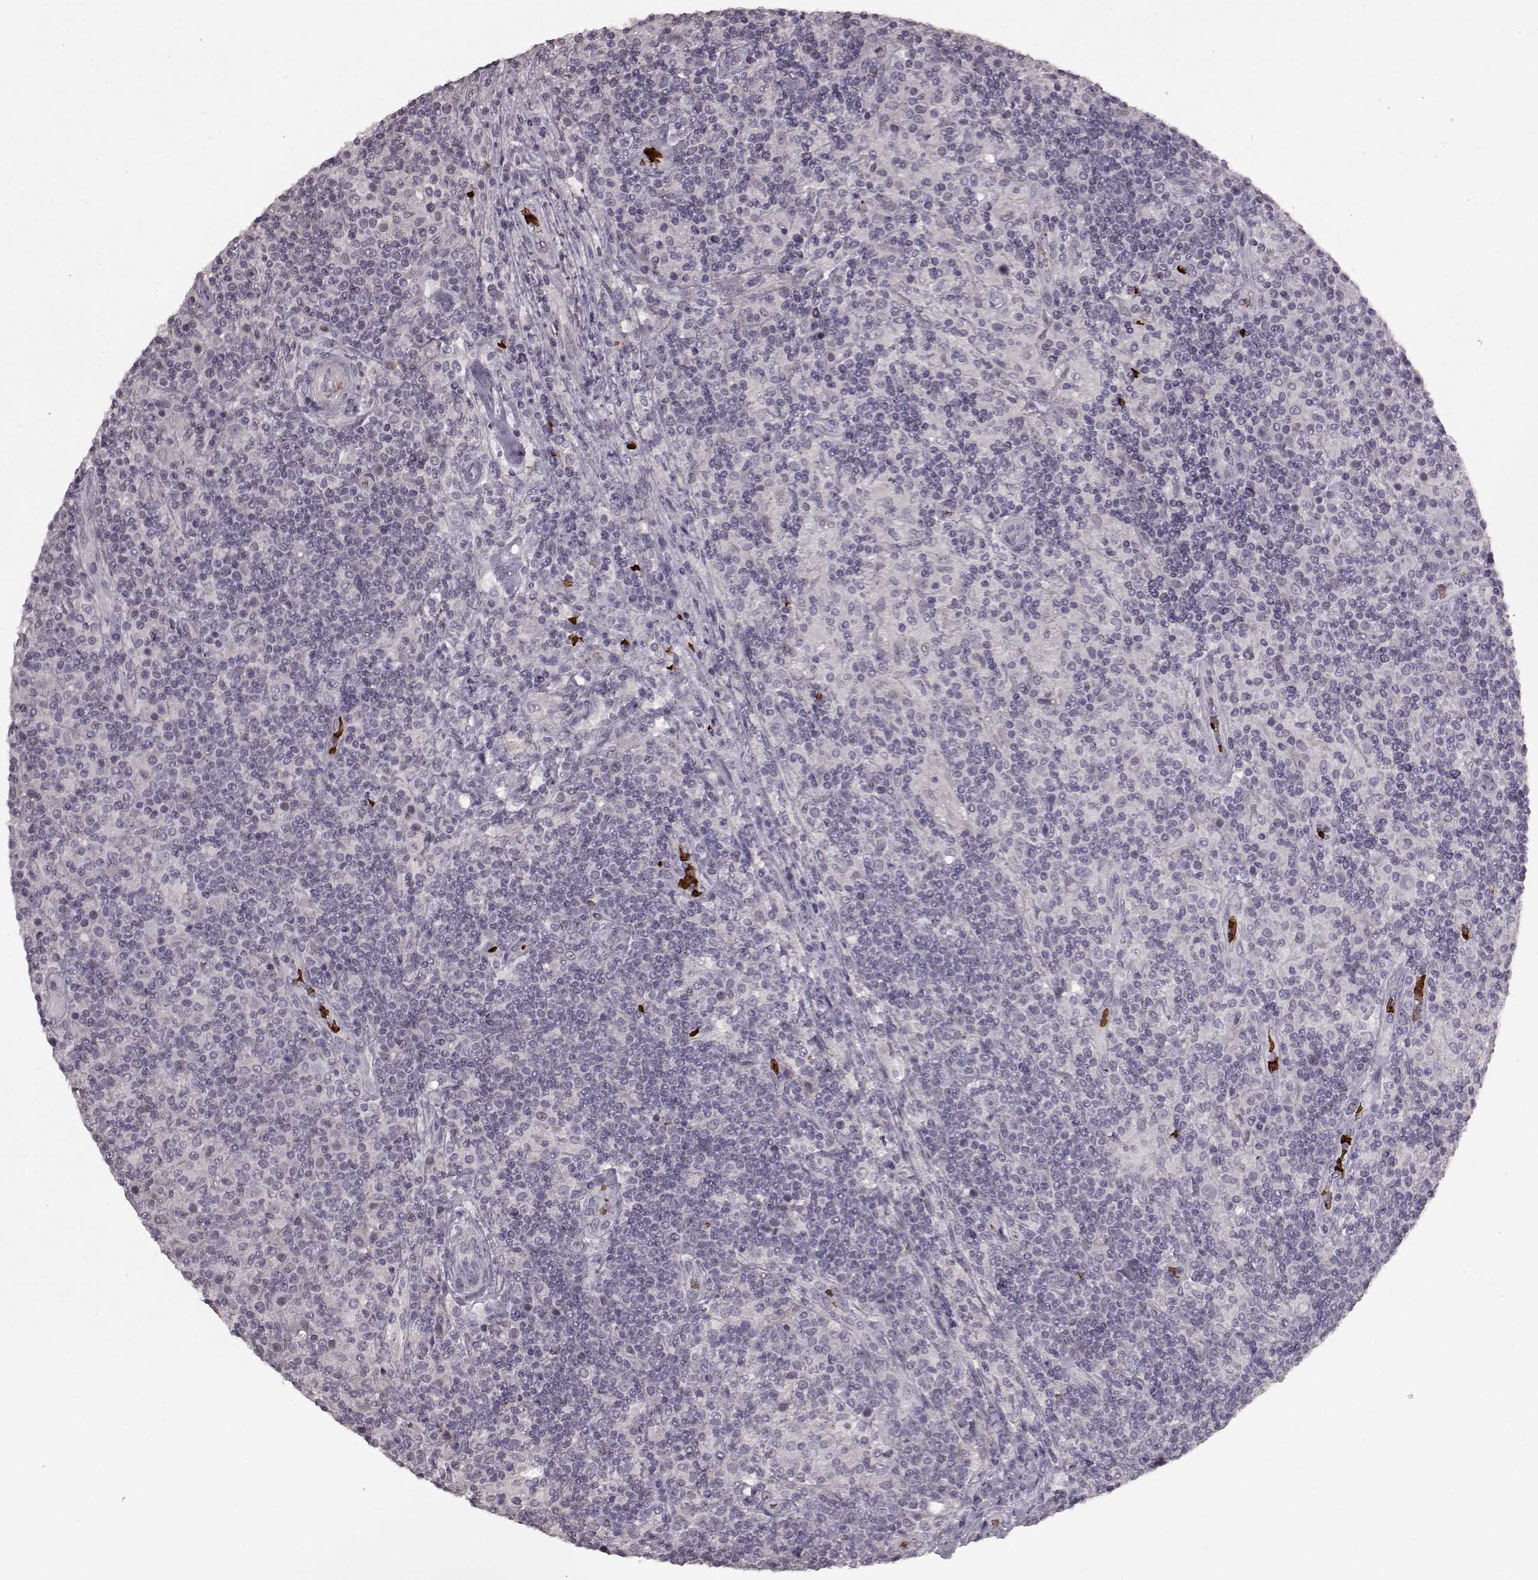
{"staining": {"intensity": "negative", "quantity": "none", "location": "none"}, "tissue": "lymphoma", "cell_type": "Tumor cells", "image_type": "cancer", "snomed": [{"axis": "morphology", "description": "Hodgkin's disease, NOS"}, {"axis": "topography", "description": "Lymph node"}], "caption": "Image shows no protein expression in tumor cells of Hodgkin's disease tissue. (DAB (3,3'-diaminobenzidine) immunohistochemistry (IHC) visualized using brightfield microscopy, high magnification).", "gene": "PROP1", "patient": {"sex": "male", "age": 70}}